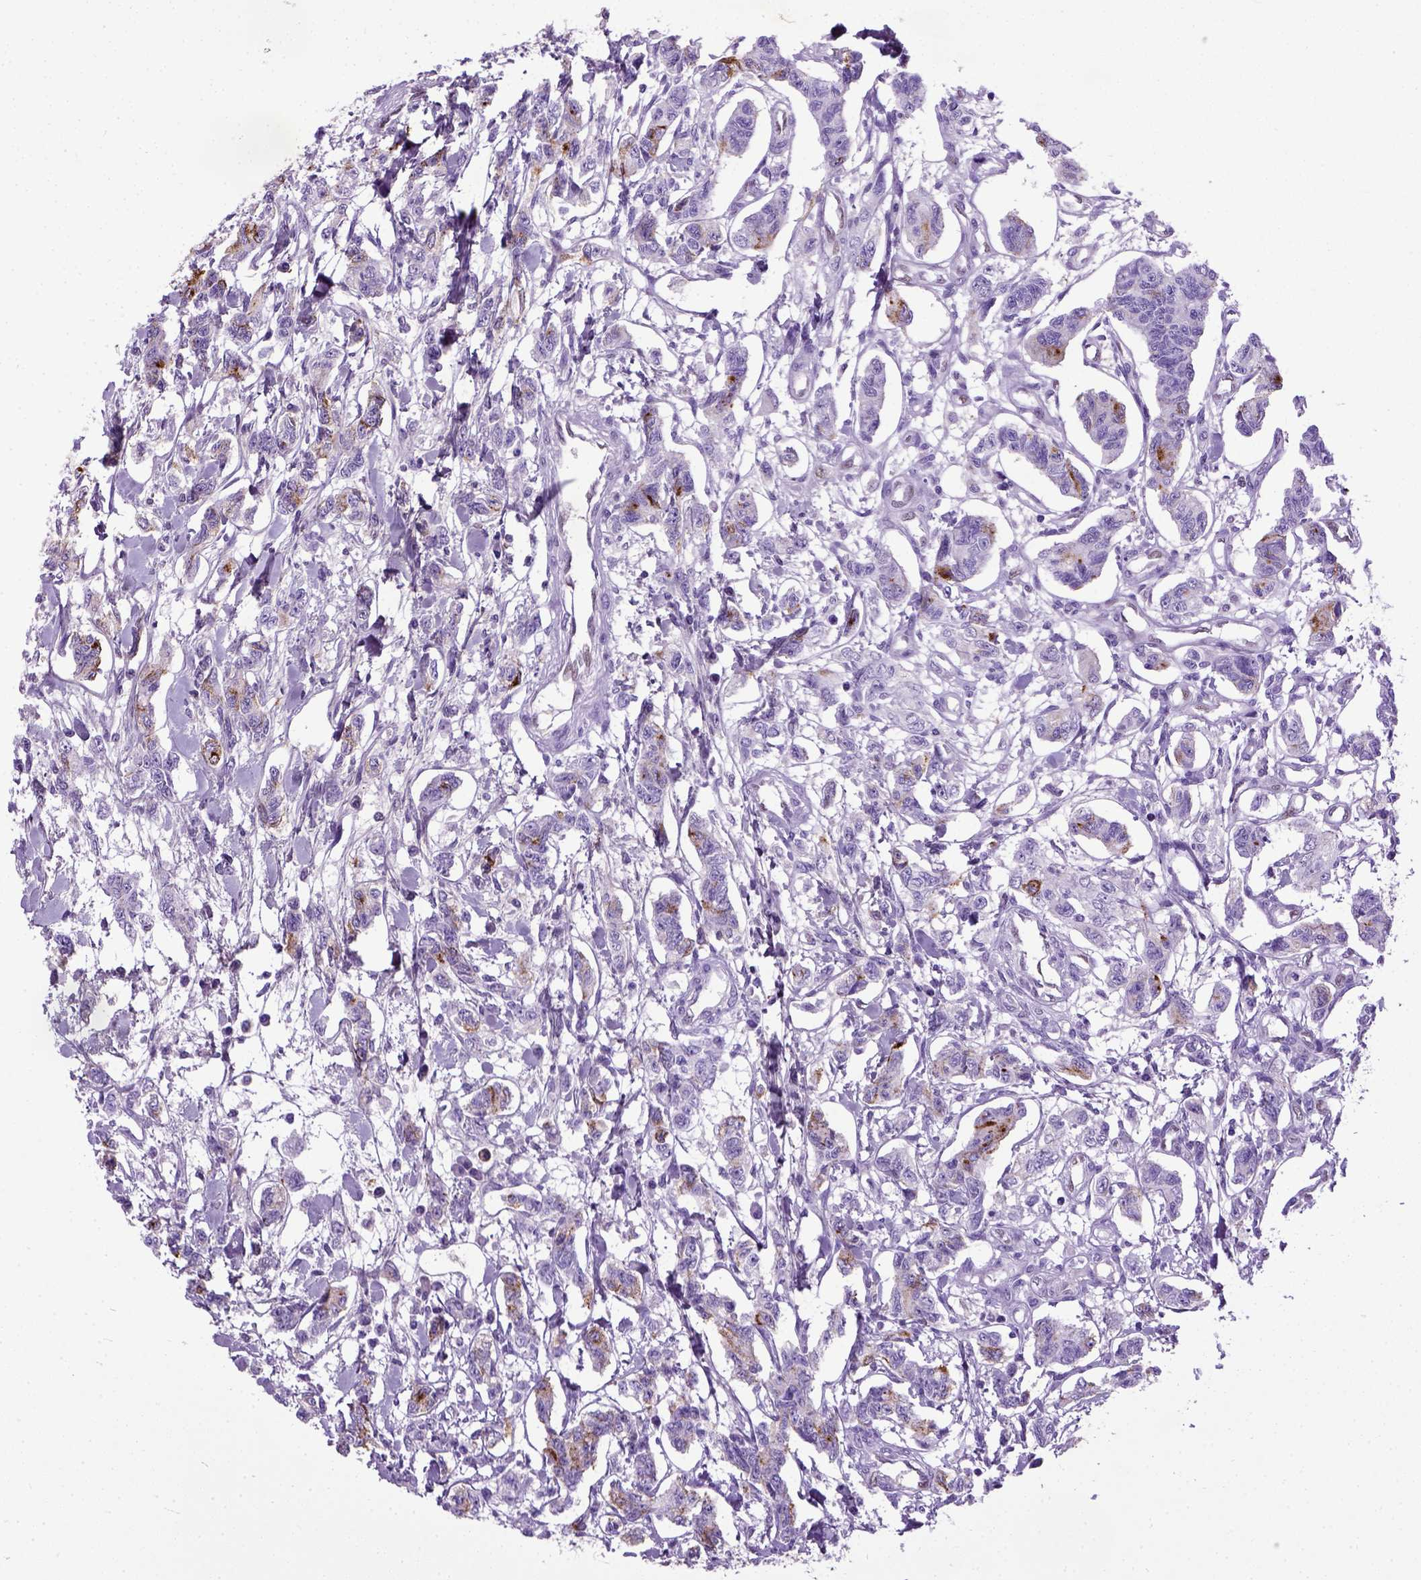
{"staining": {"intensity": "moderate", "quantity": "<25%", "location": "cytoplasmic/membranous"}, "tissue": "carcinoid", "cell_type": "Tumor cells", "image_type": "cancer", "snomed": [{"axis": "morphology", "description": "Carcinoid, malignant, NOS"}, {"axis": "topography", "description": "Kidney"}], "caption": "Moderate cytoplasmic/membranous staining for a protein is appreciated in approximately <25% of tumor cells of carcinoid using IHC.", "gene": "ADAMTS8", "patient": {"sex": "female", "age": 41}}